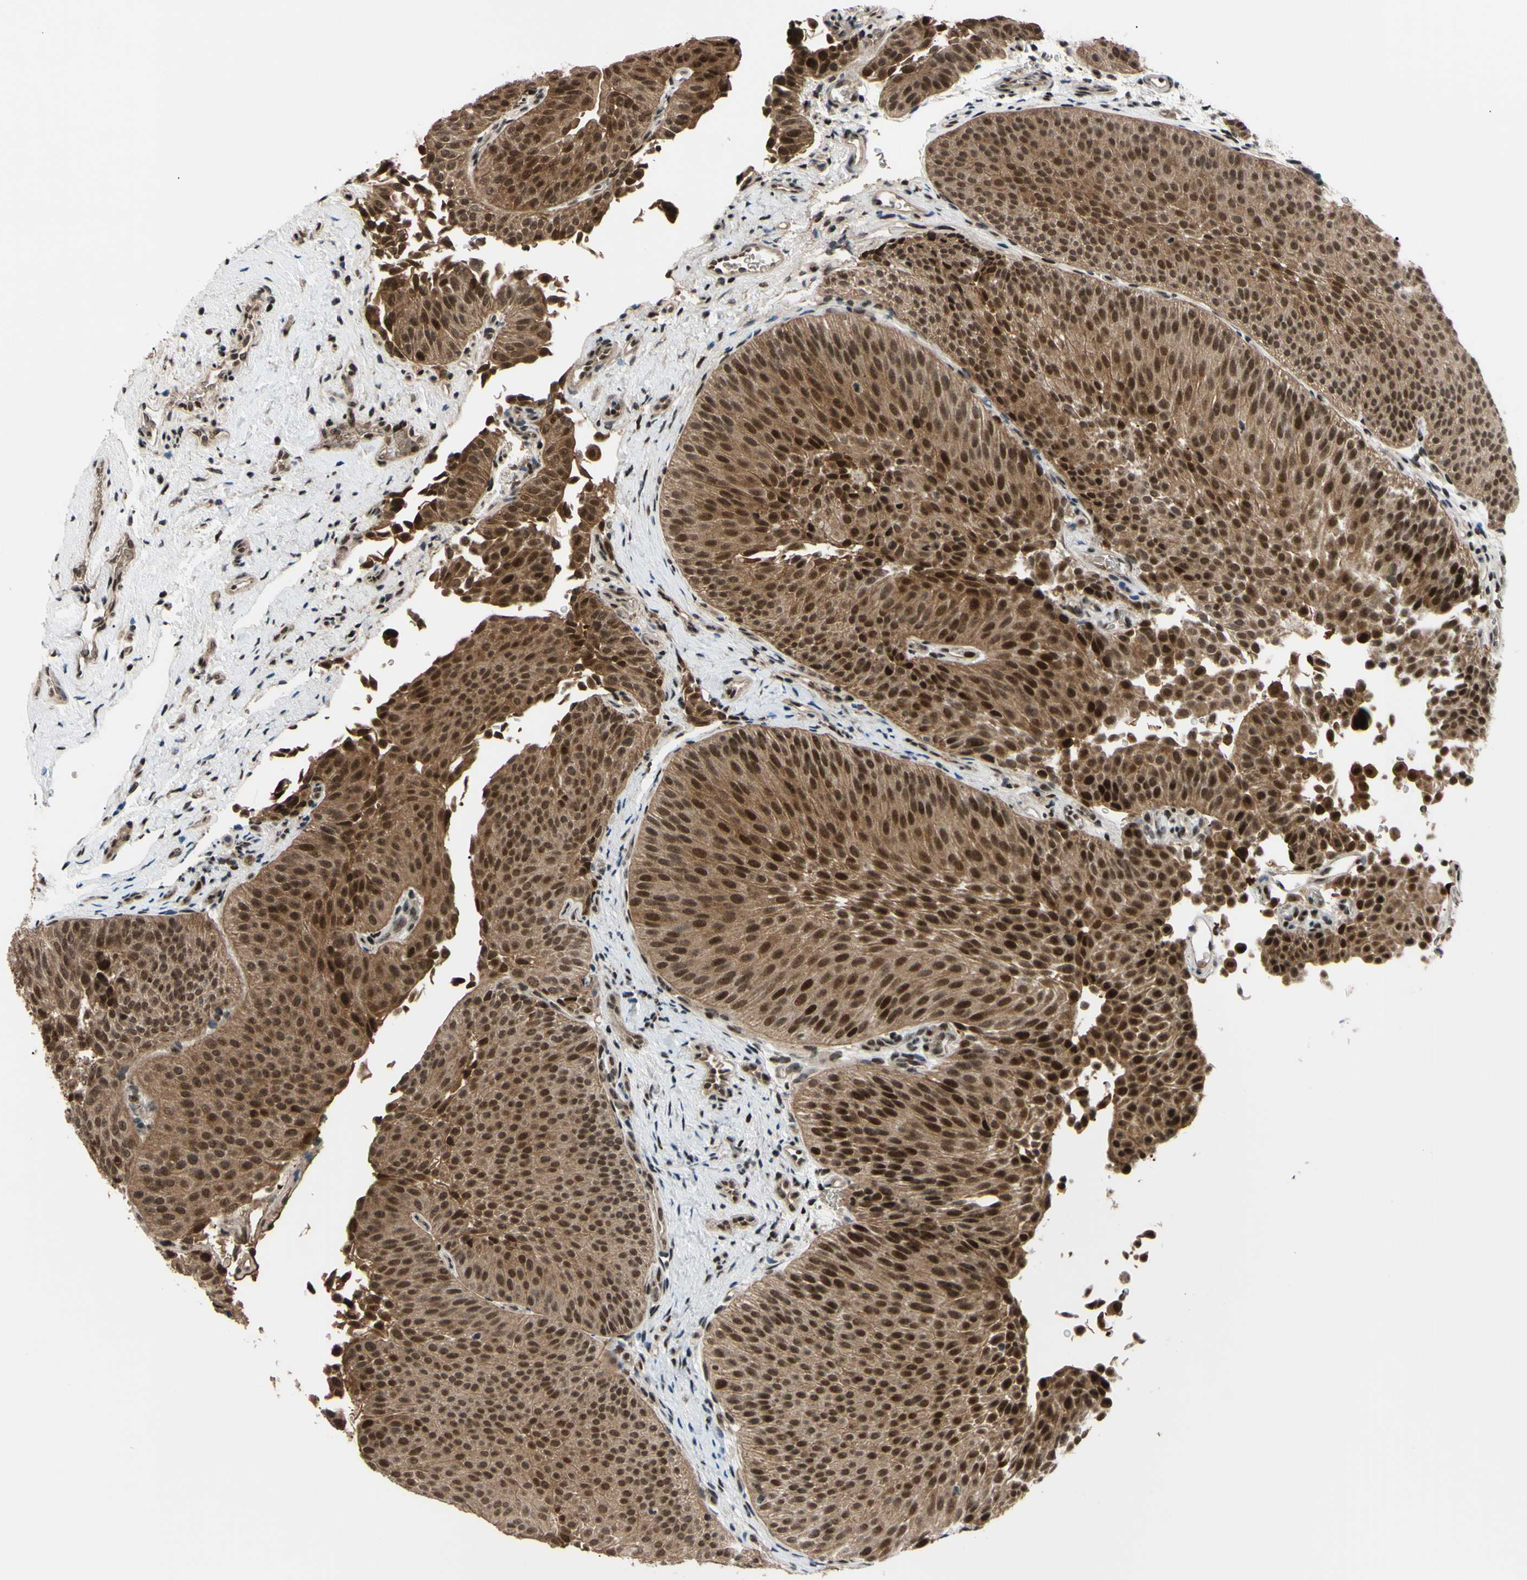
{"staining": {"intensity": "strong", "quantity": ">75%", "location": "cytoplasmic/membranous,nuclear"}, "tissue": "urothelial cancer", "cell_type": "Tumor cells", "image_type": "cancer", "snomed": [{"axis": "morphology", "description": "Urothelial carcinoma, Low grade"}, {"axis": "topography", "description": "Urinary bladder"}], "caption": "Low-grade urothelial carcinoma stained for a protein demonstrates strong cytoplasmic/membranous and nuclear positivity in tumor cells.", "gene": "THAP12", "patient": {"sex": "female", "age": 60}}